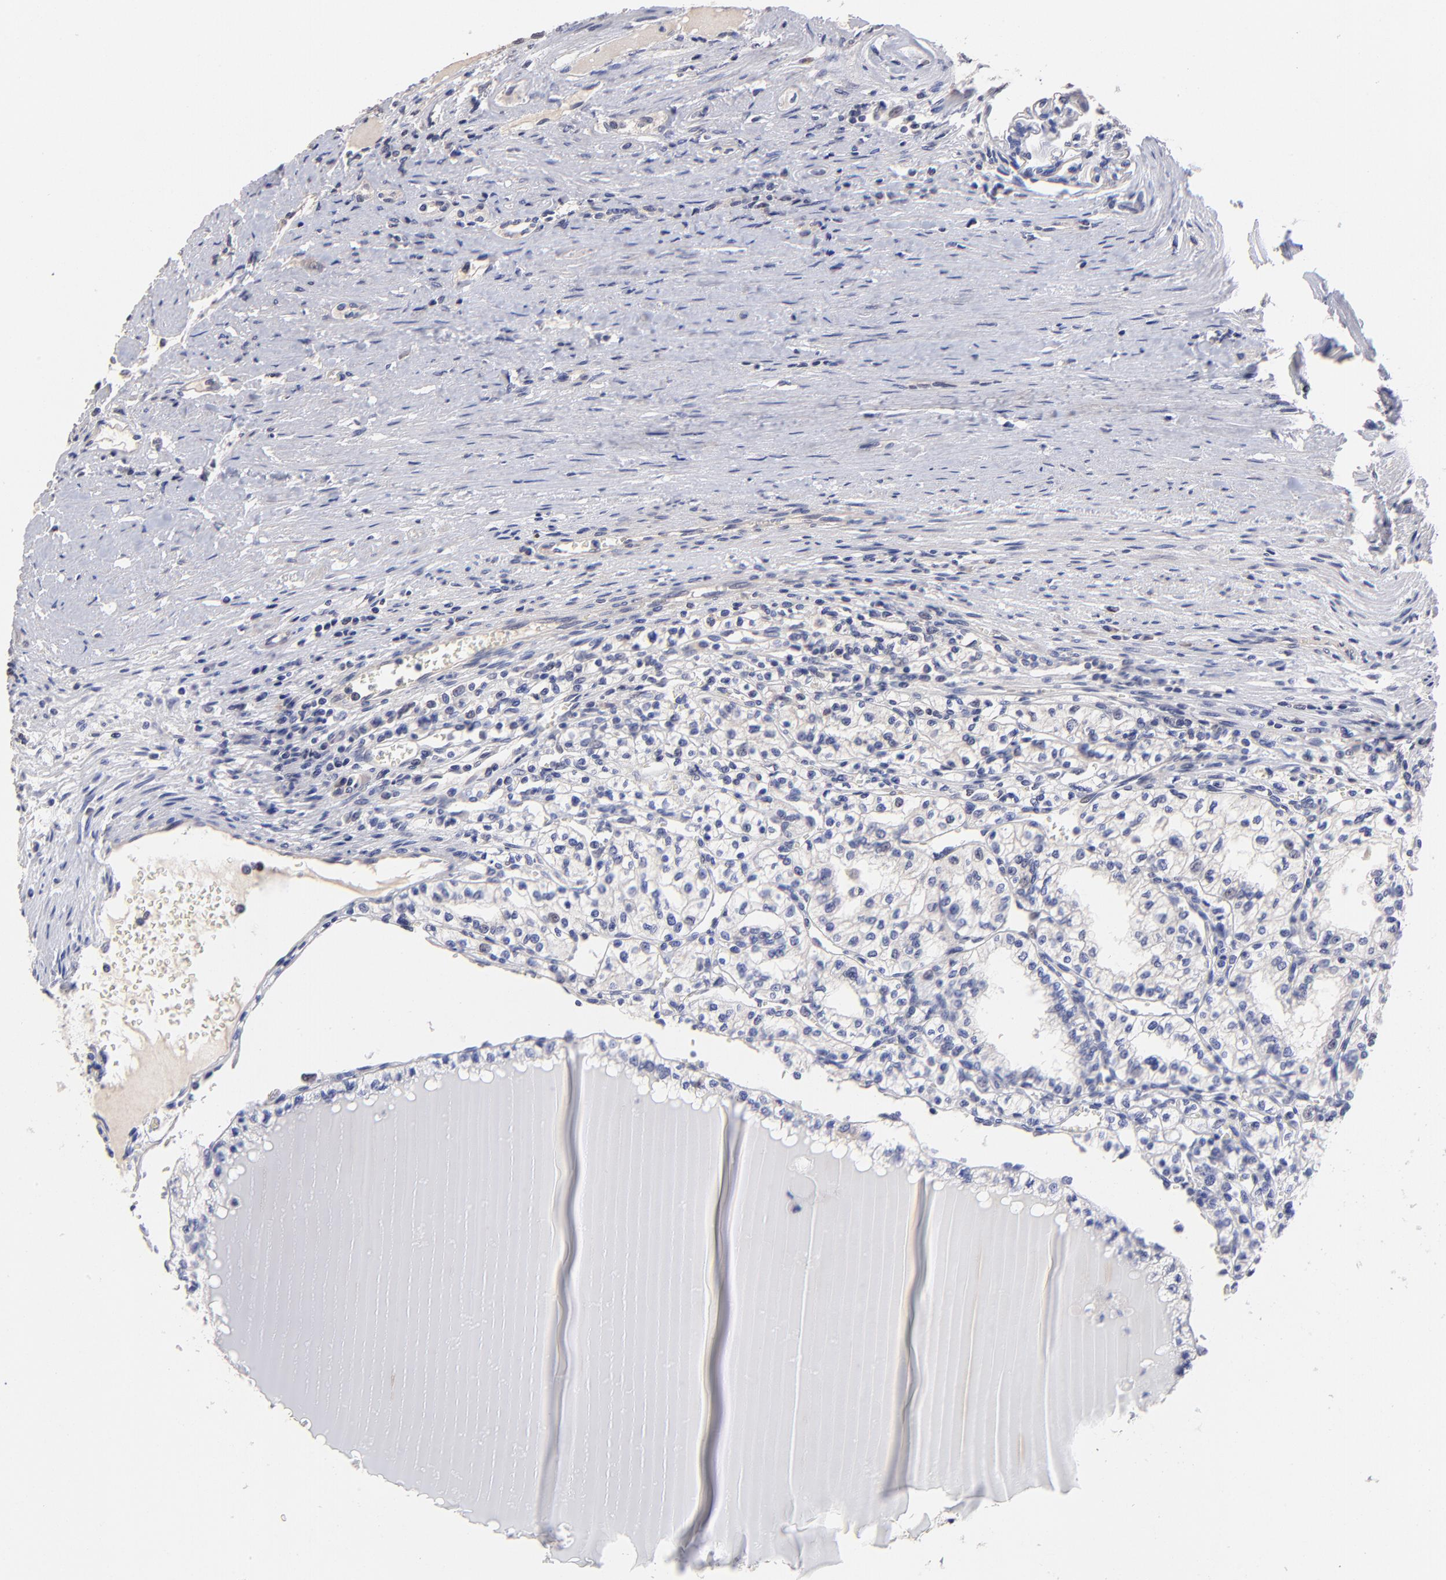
{"staining": {"intensity": "negative", "quantity": "none", "location": "none"}, "tissue": "renal cancer", "cell_type": "Tumor cells", "image_type": "cancer", "snomed": [{"axis": "morphology", "description": "Adenocarcinoma, NOS"}, {"axis": "topography", "description": "Kidney"}], "caption": "Tumor cells are negative for brown protein staining in renal cancer.", "gene": "DNMT1", "patient": {"sex": "male", "age": 61}}